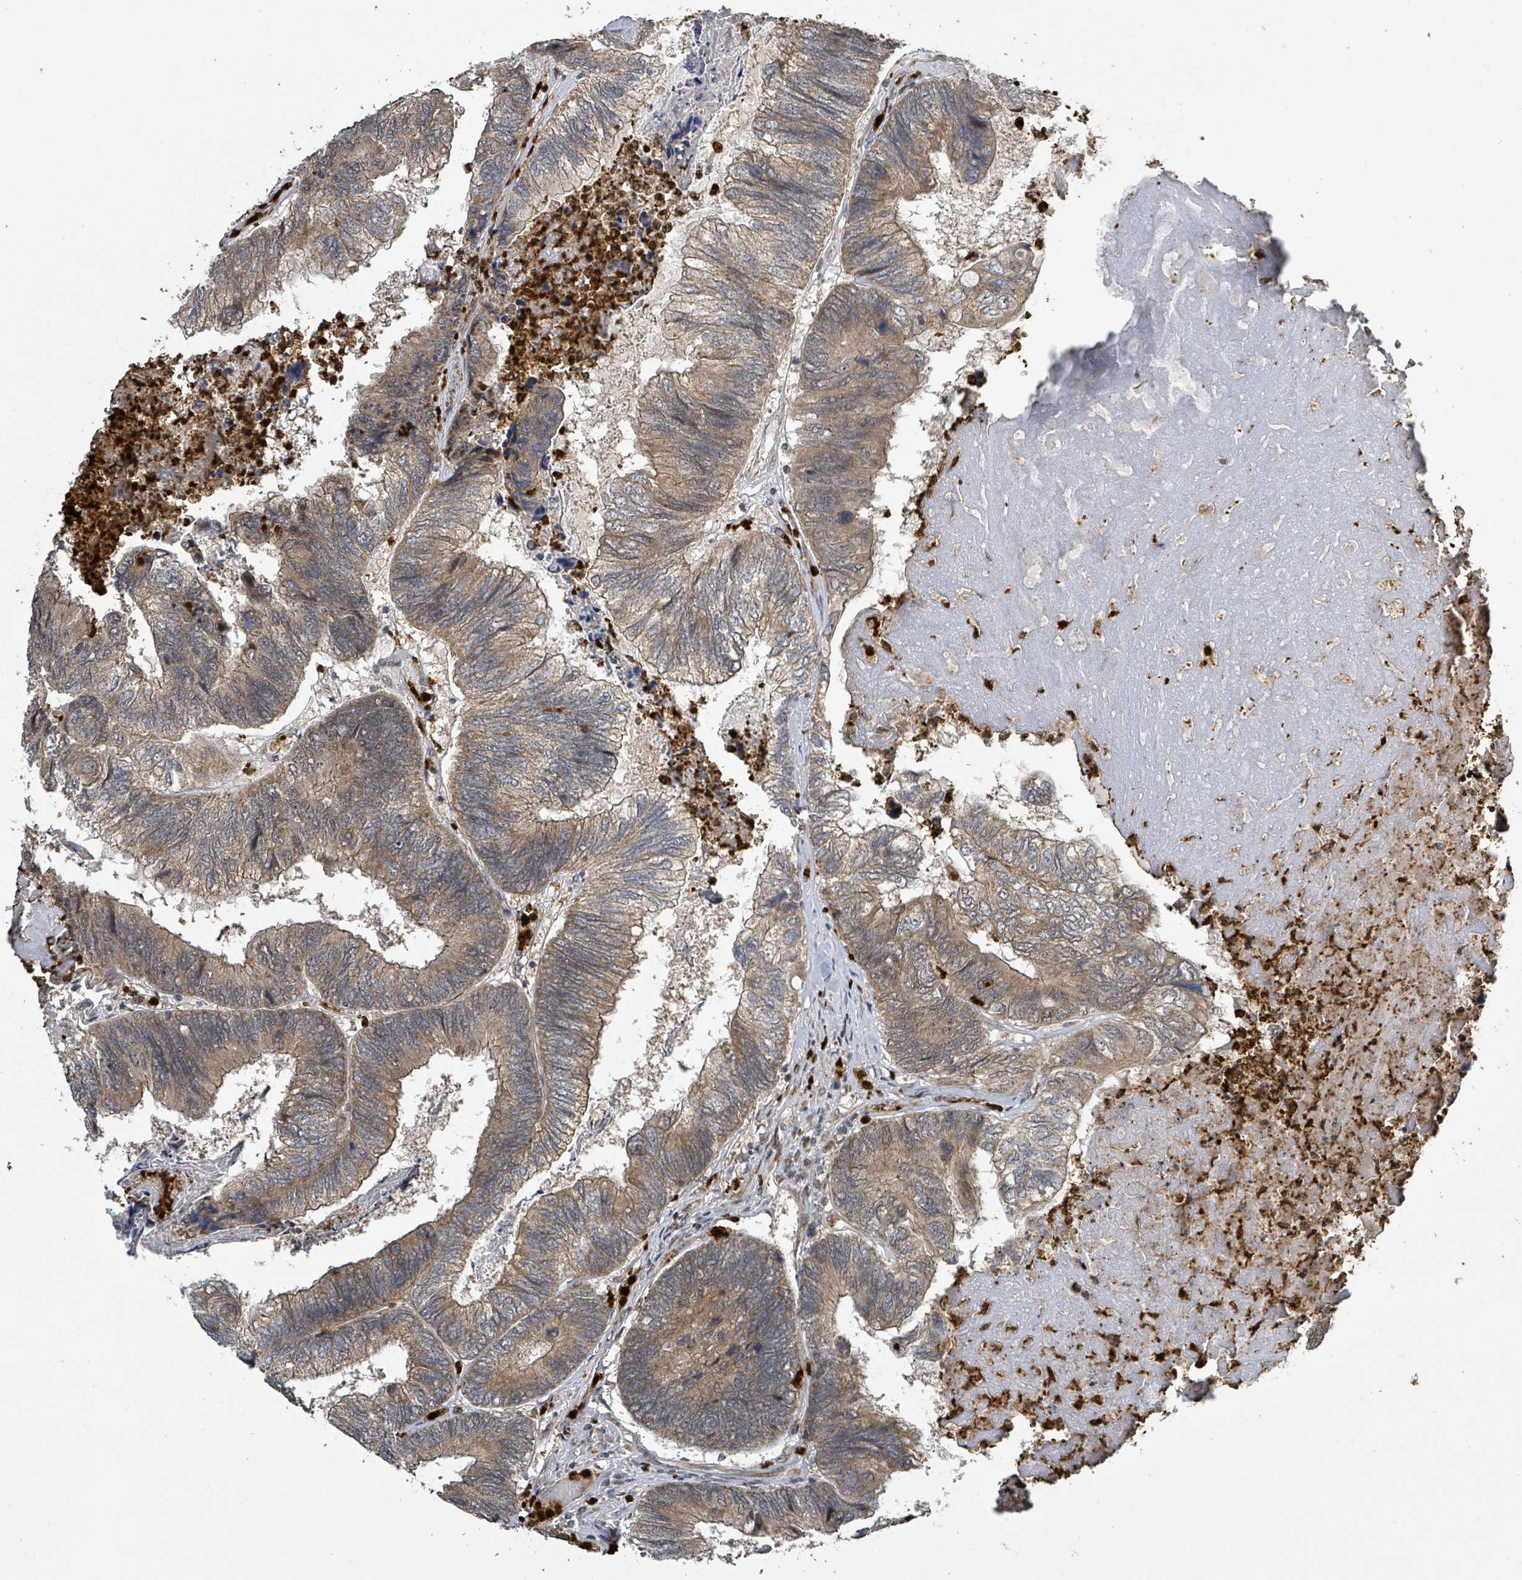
{"staining": {"intensity": "moderate", "quantity": ">75%", "location": "cytoplasmic/membranous"}, "tissue": "colorectal cancer", "cell_type": "Tumor cells", "image_type": "cancer", "snomed": [{"axis": "morphology", "description": "Adenocarcinoma, NOS"}, {"axis": "topography", "description": "Colon"}], "caption": "Colorectal cancer (adenocarcinoma) was stained to show a protein in brown. There is medium levels of moderate cytoplasmic/membranous staining in about >75% of tumor cells.", "gene": "COQ6", "patient": {"sex": "female", "age": 67}}